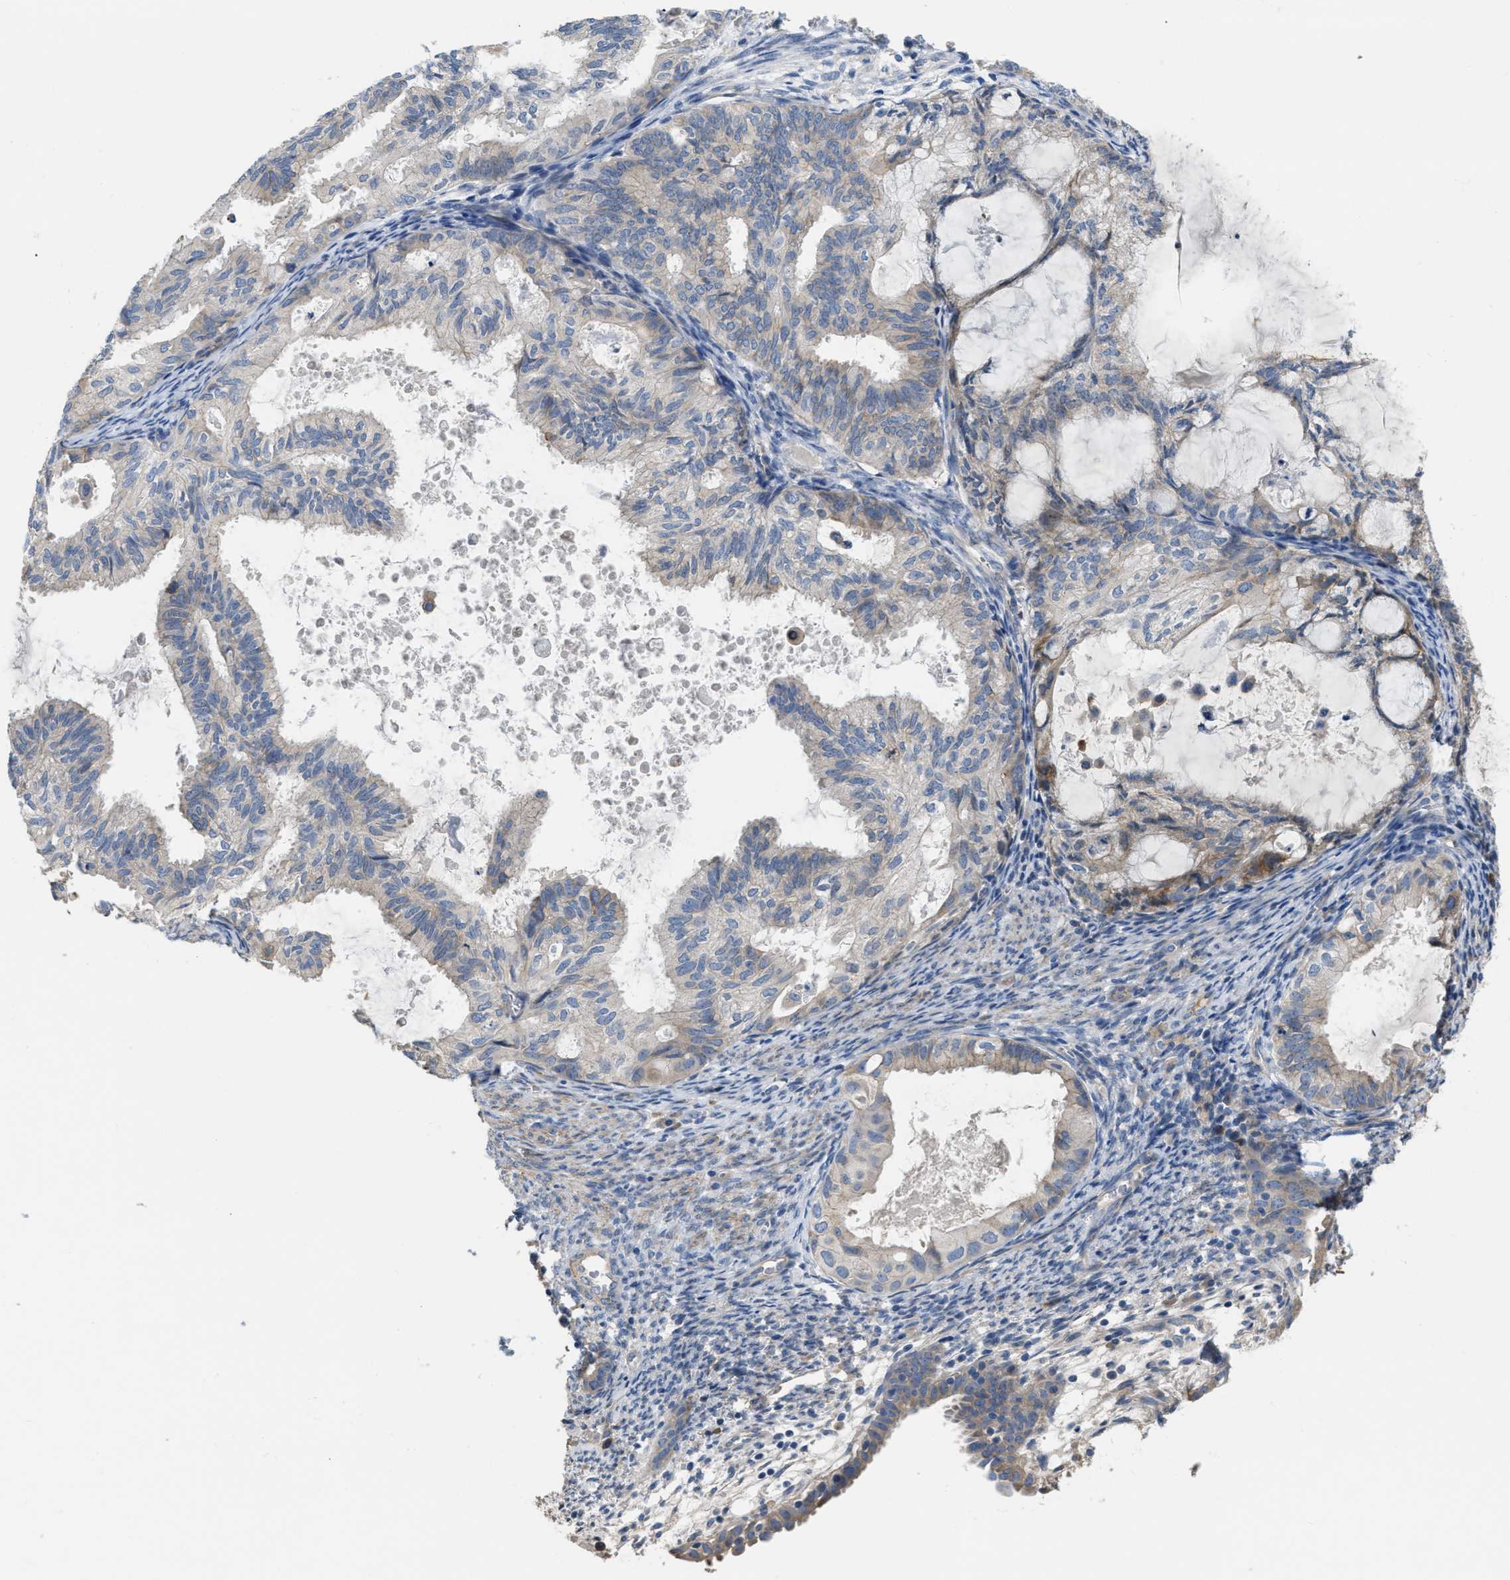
{"staining": {"intensity": "weak", "quantity": "<25%", "location": "cytoplasmic/membranous"}, "tissue": "cervical cancer", "cell_type": "Tumor cells", "image_type": "cancer", "snomed": [{"axis": "morphology", "description": "Normal tissue, NOS"}, {"axis": "morphology", "description": "Adenocarcinoma, NOS"}, {"axis": "topography", "description": "Cervix"}, {"axis": "topography", "description": "Endometrium"}], "caption": "Image shows no significant protein positivity in tumor cells of cervical cancer (adenocarcinoma).", "gene": "DHX58", "patient": {"sex": "female", "age": 86}}